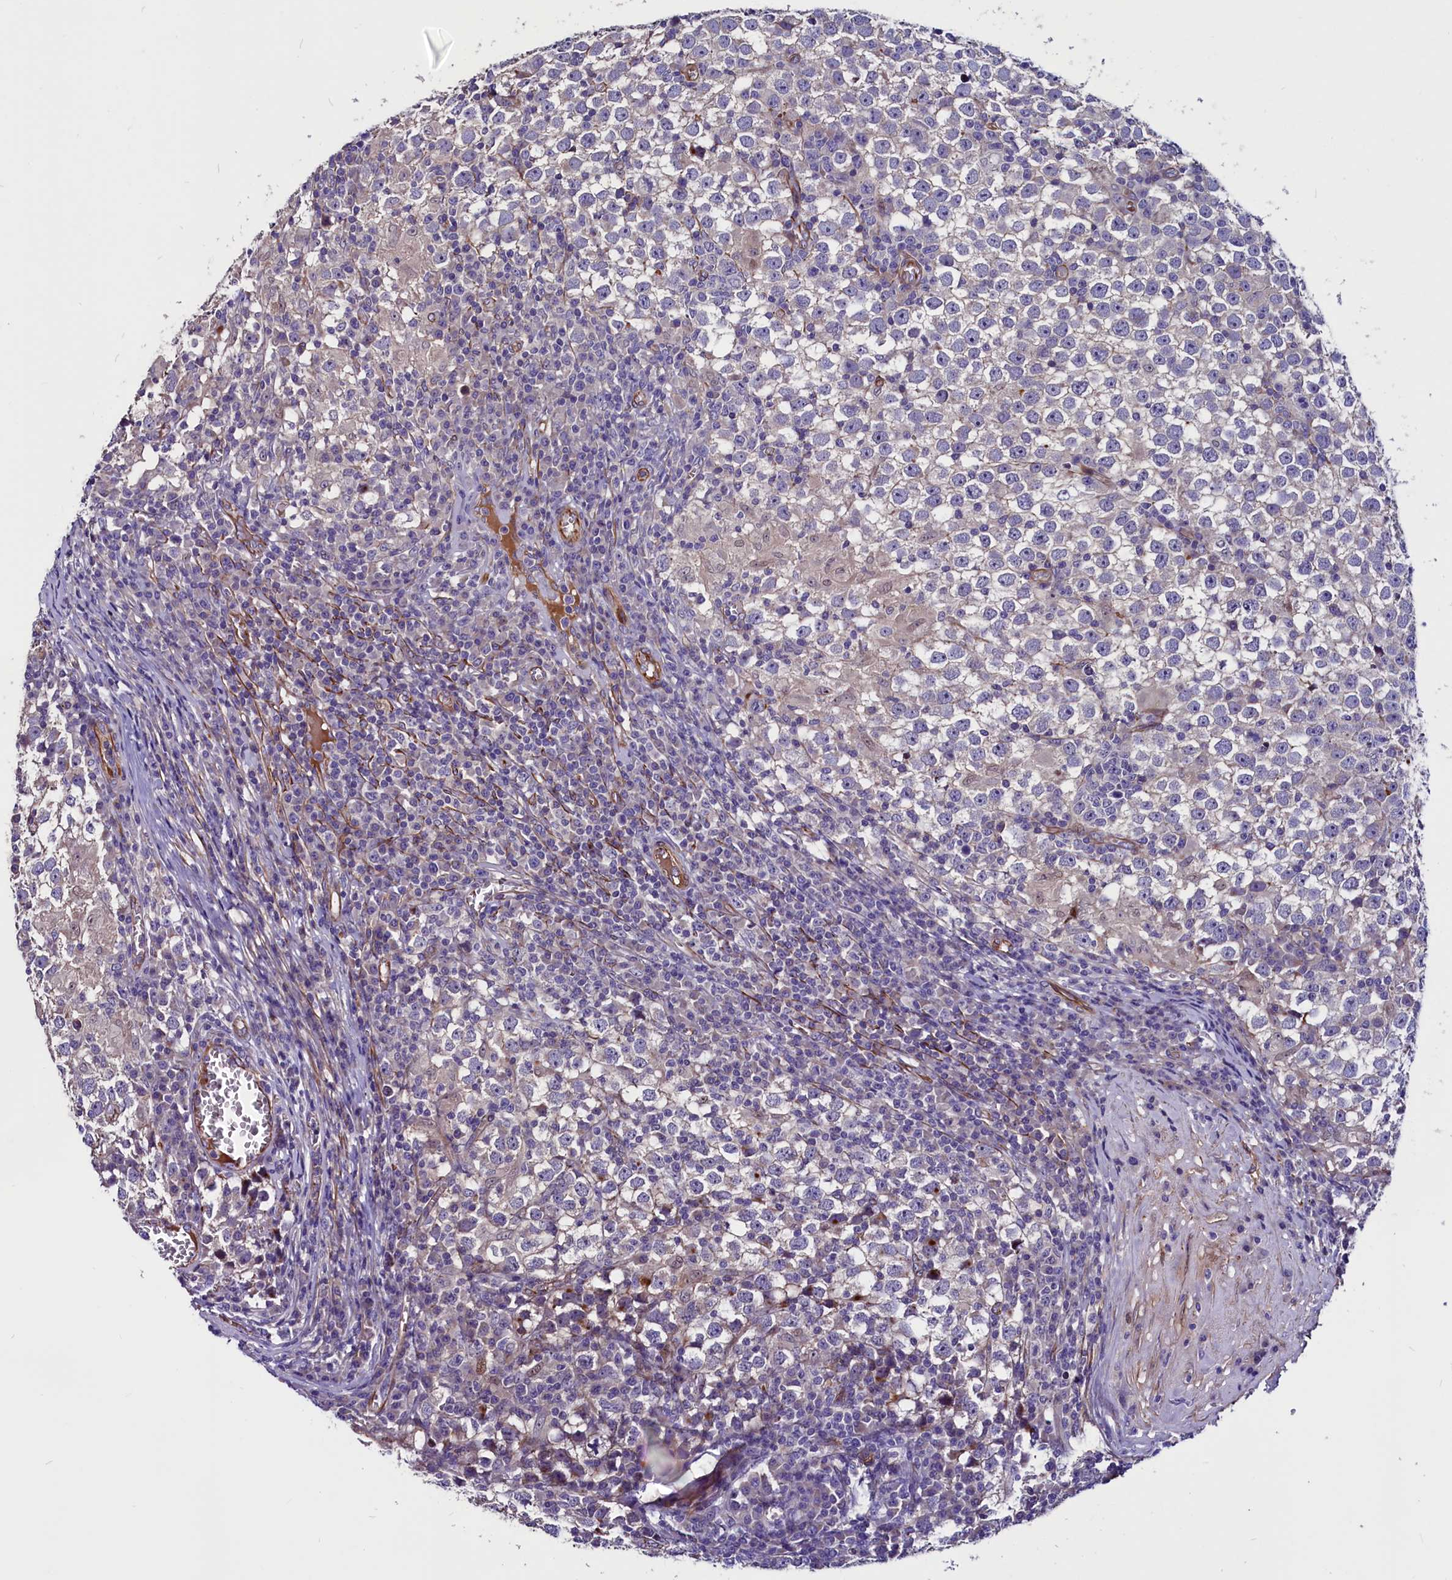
{"staining": {"intensity": "weak", "quantity": "<25%", "location": "cytoplasmic/membranous"}, "tissue": "testis cancer", "cell_type": "Tumor cells", "image_type": "cancer", "snomed": [{"axis": "morphology", "description": "Seminoma, NOS"}, {"axis": "topography", "description": "Testis"}], "caption": "The photomicrograph reveals no significant positivity in tumor cells of seminoma (testis).", "gene": "ZNF749", "patient": {"sex": "male", "age": 65}}